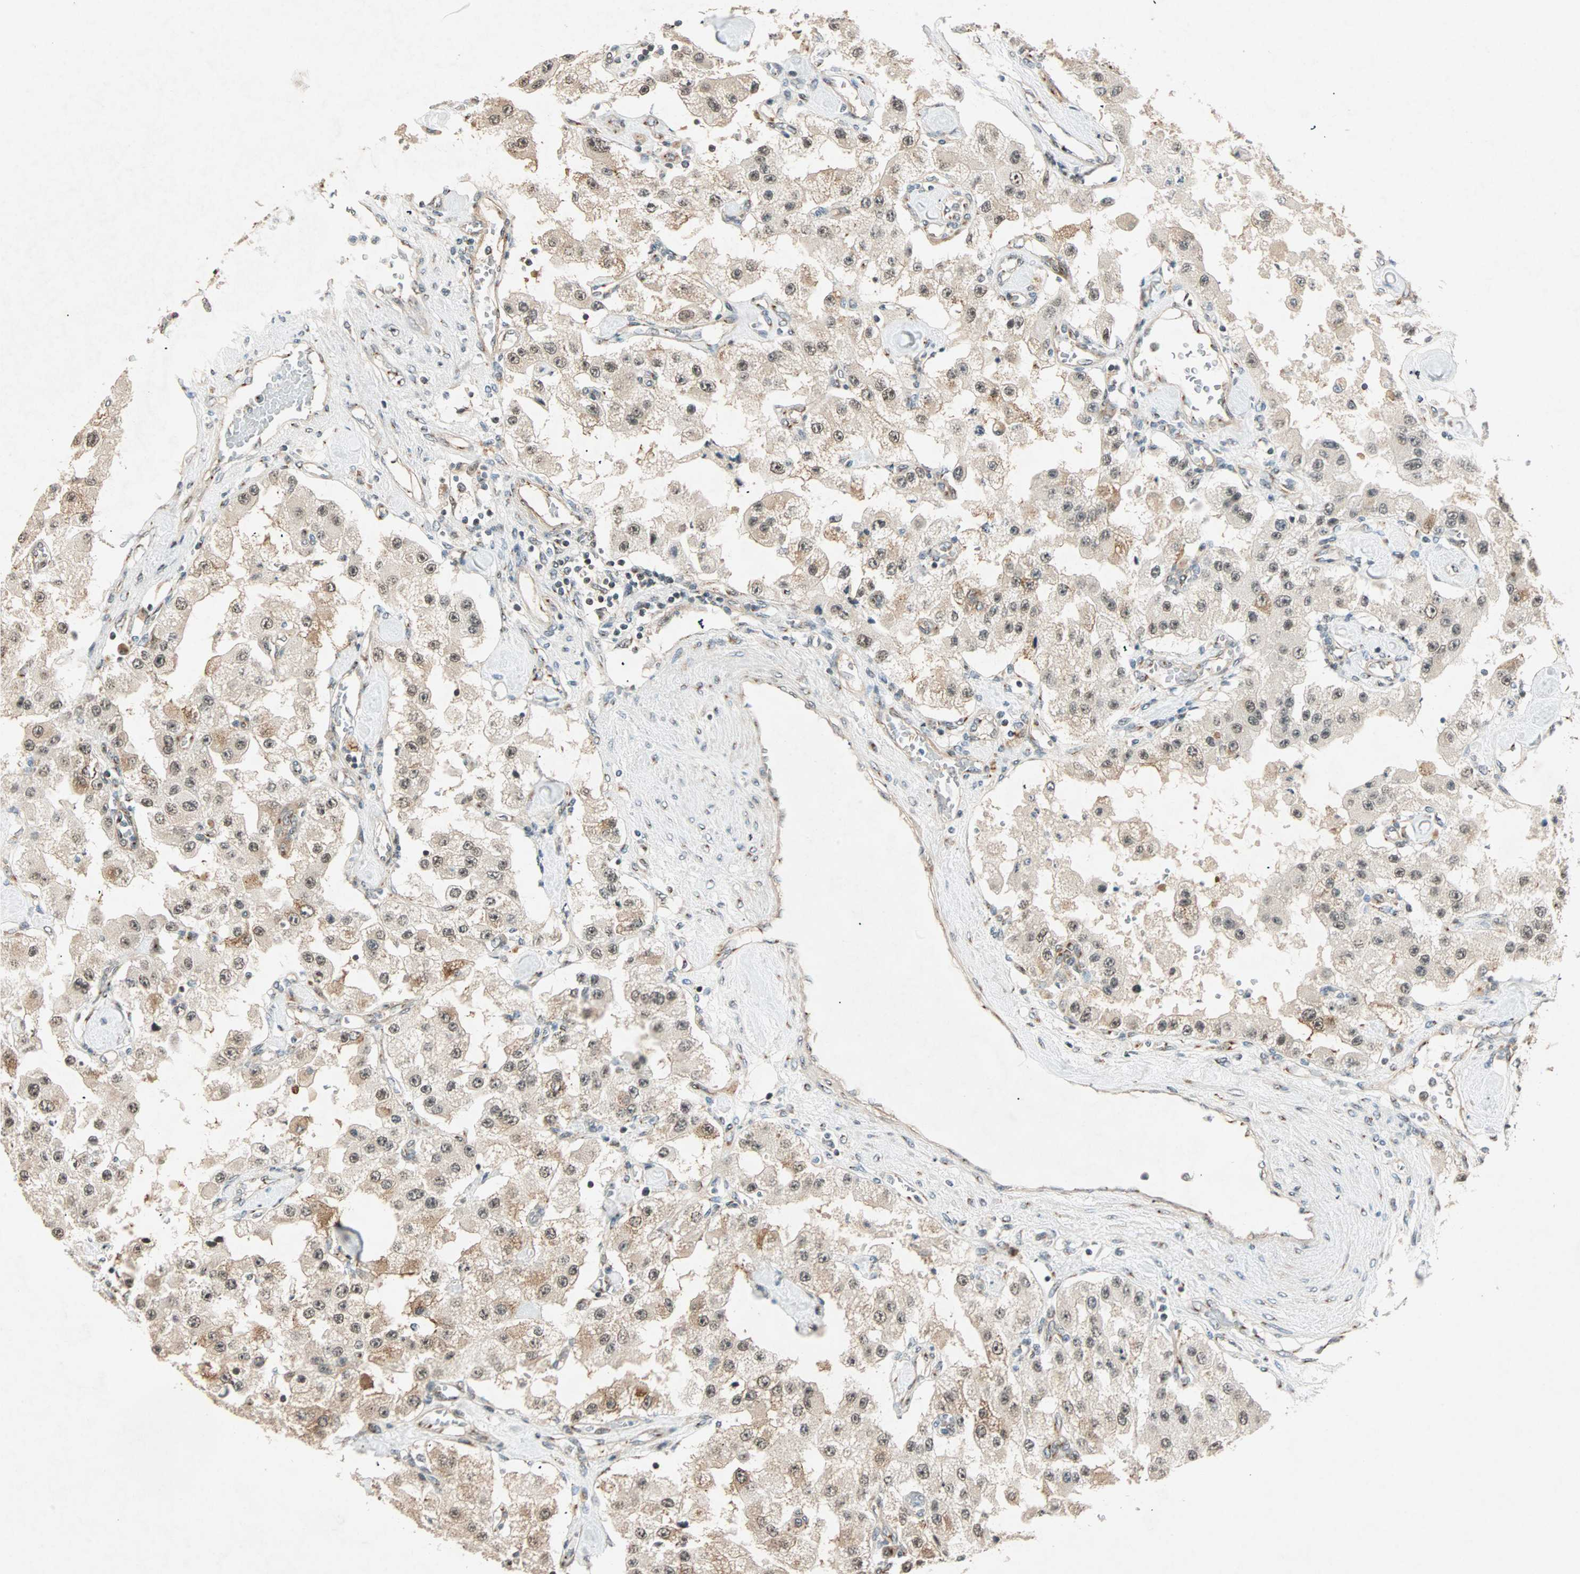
{"staining": {"intensity": "weak", "quantity": "25%-75%", "location": "cytoplasmic/membranous,nuclear"}, "tissue": "carcinoid", "cell_type": "Tumor cells", "image_type": "cancer", "snomed": [{"axis": "morphology", "description": "Carcinoid, malignant, NOS"}, {"axis": "topography", "description": "Pancreas"}], "caption": "This is a micrograph of immunohistochemistry staining of carcinoid (malignant), which shows weak positivity in the cytoplasmic/membranous and nuclear of tumor cells.", "gene": "PRDM2", "patient": {"sex": "male", "age": 41}}